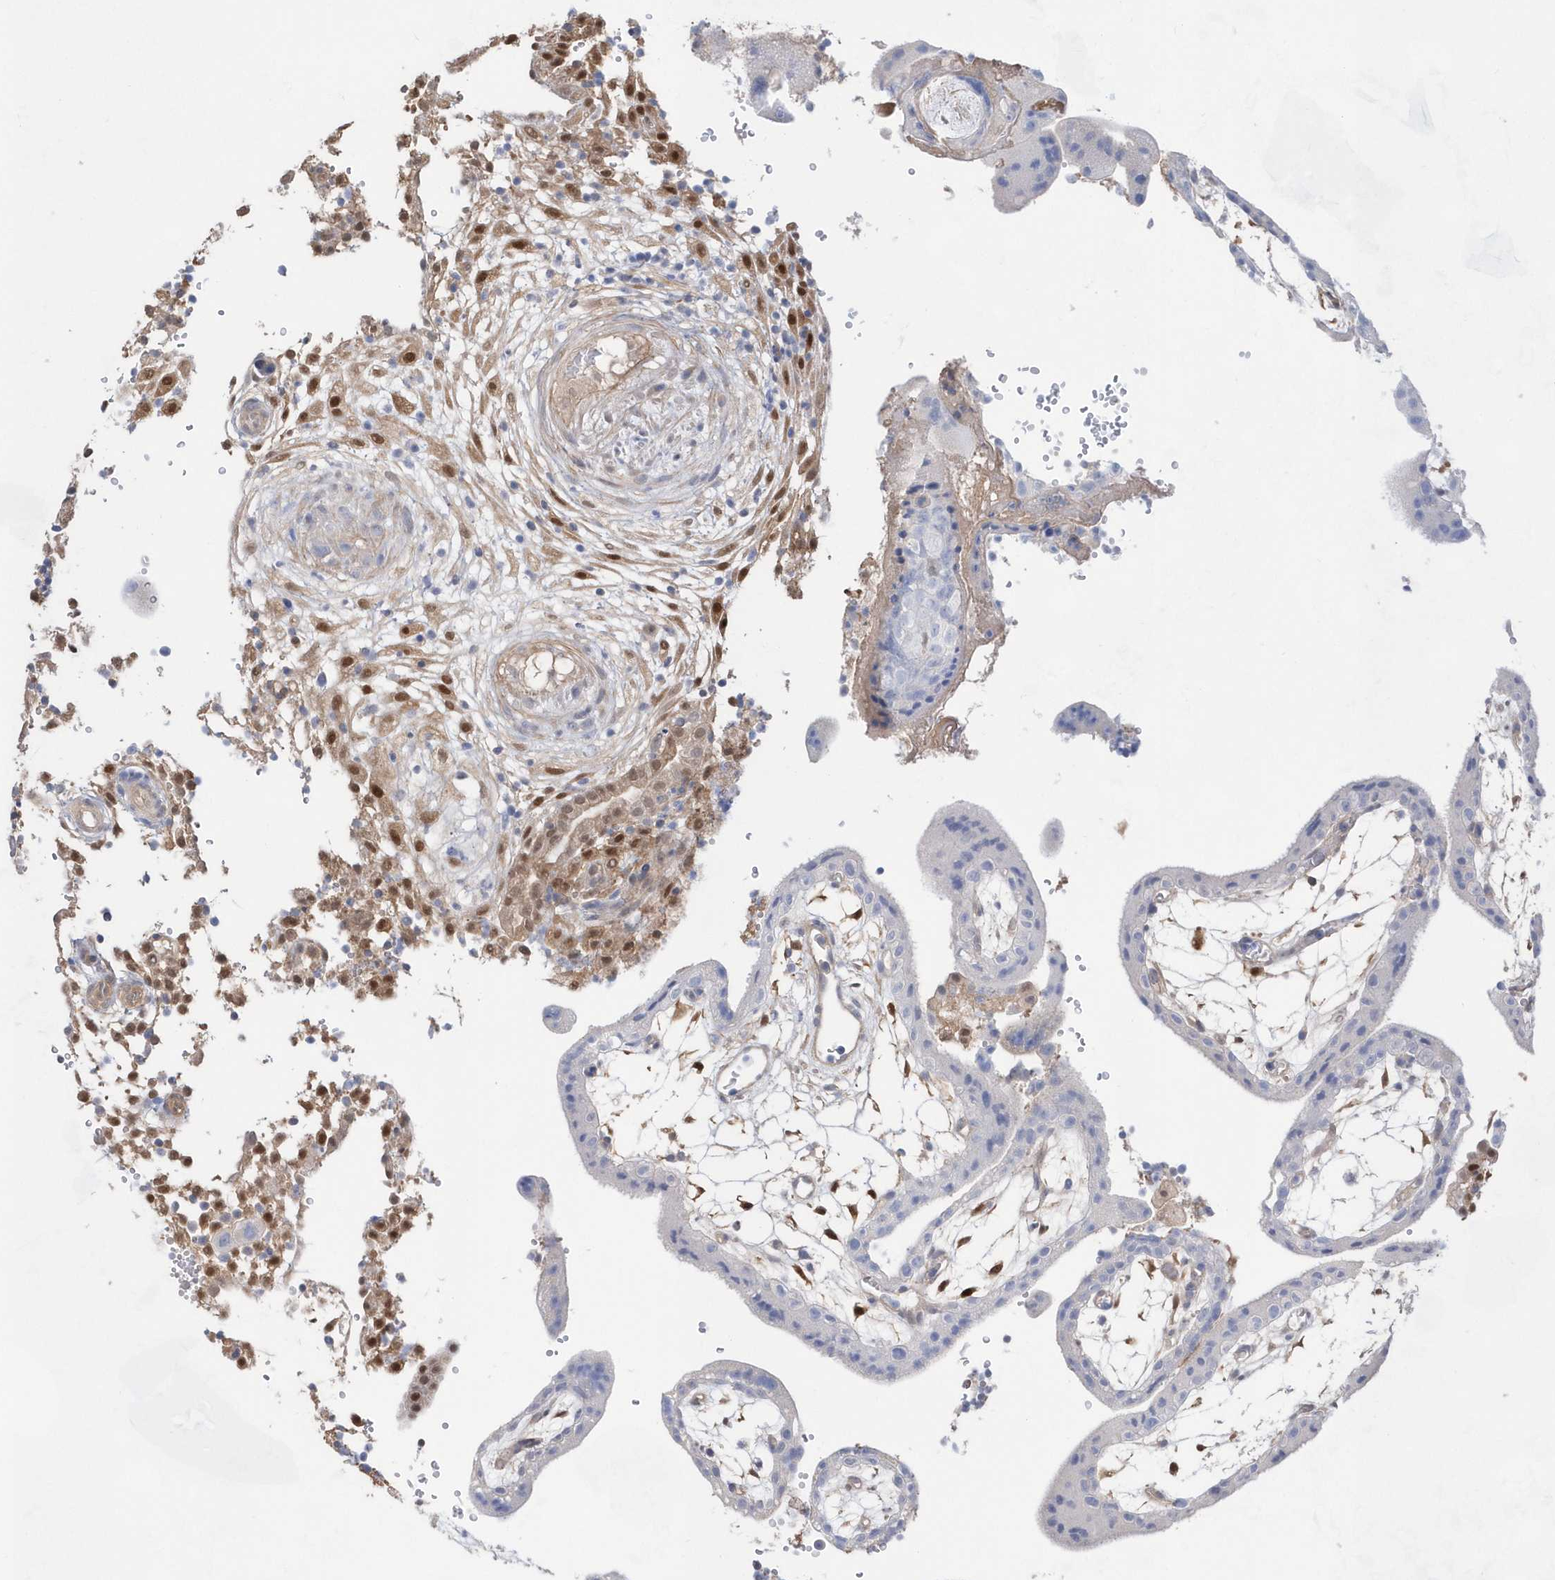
{"staining": {"intensity": "negative", "quantity": "none", "location": "none"}, "tissue": "placenta", "cell_type": "Trophoblastic cells", "image_type": "normal", "snomed": [{"axis": "morphology", "description": "Normal tissue, NOS"}, {"axis": "topography", "description": "Placenta"}], "caption": "This is an immunohistochemistry (IHC) micrograph of benign human placenta. There is no positivity in trophoblastic cells.", "gene": "BDH2", "patient": {"sex": "female", "age": 18}}